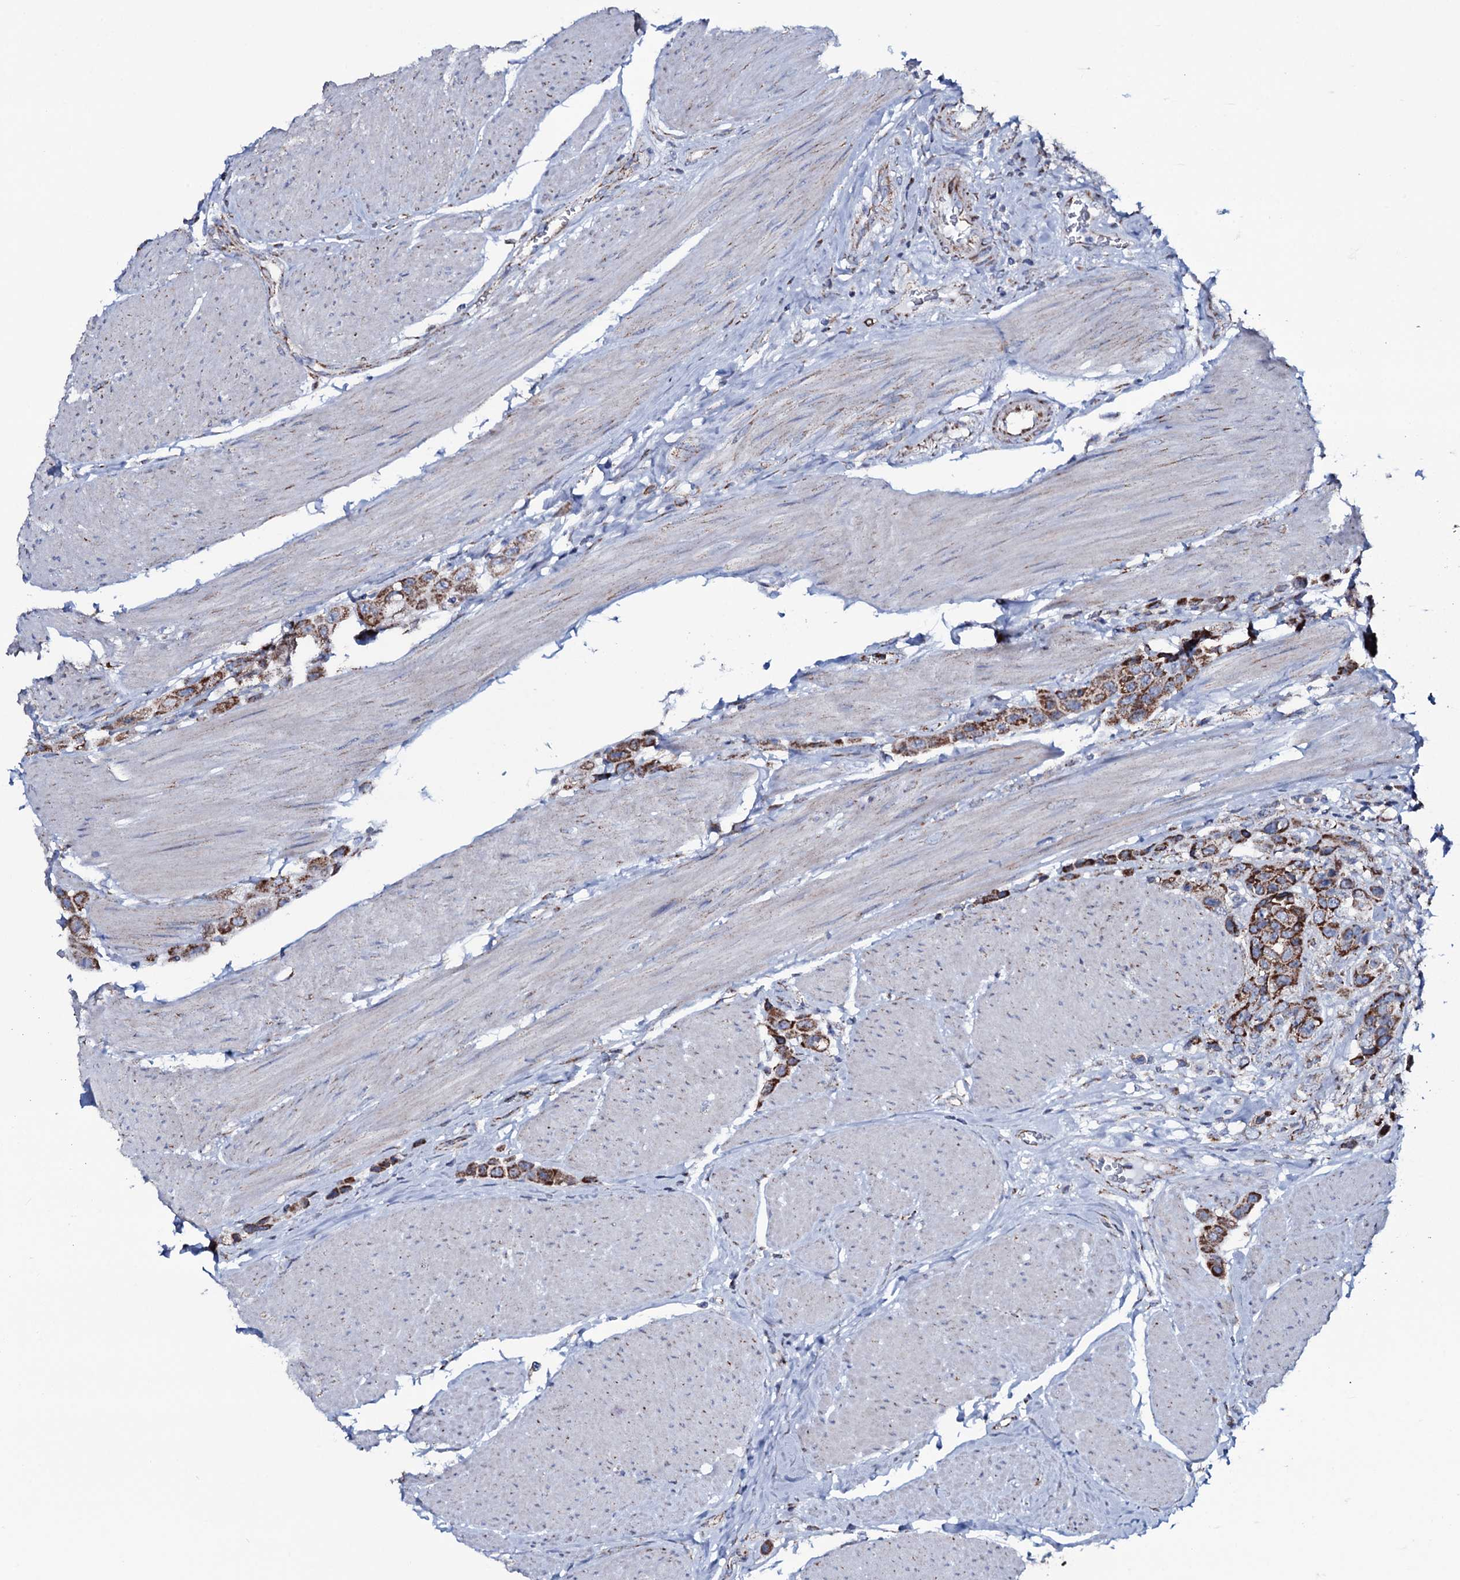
{"staining": {"intensity": "strong", "quantity": ">75%", "location": "cytoplasmic/membranous"}, "tissue": "urothelial cancer", "cell_type": "Tumor cells", "image_type": "cancer", "snomed": [{"axis": "morphology", "description": "Urothelial carcinoma, High grade"}, {"axis": "topography", "description": "Urinary bladder"}], "caption": "This histopathology image displays urothelial cancer stained with IHC to label a protein in brown. The cytoplasmic/membranous of tumor cells show strong positivity for the protein. Nuclei are counter-stained blue.", "gene": "MRPS35", "patient": {"sex": "male", "age": 50}}